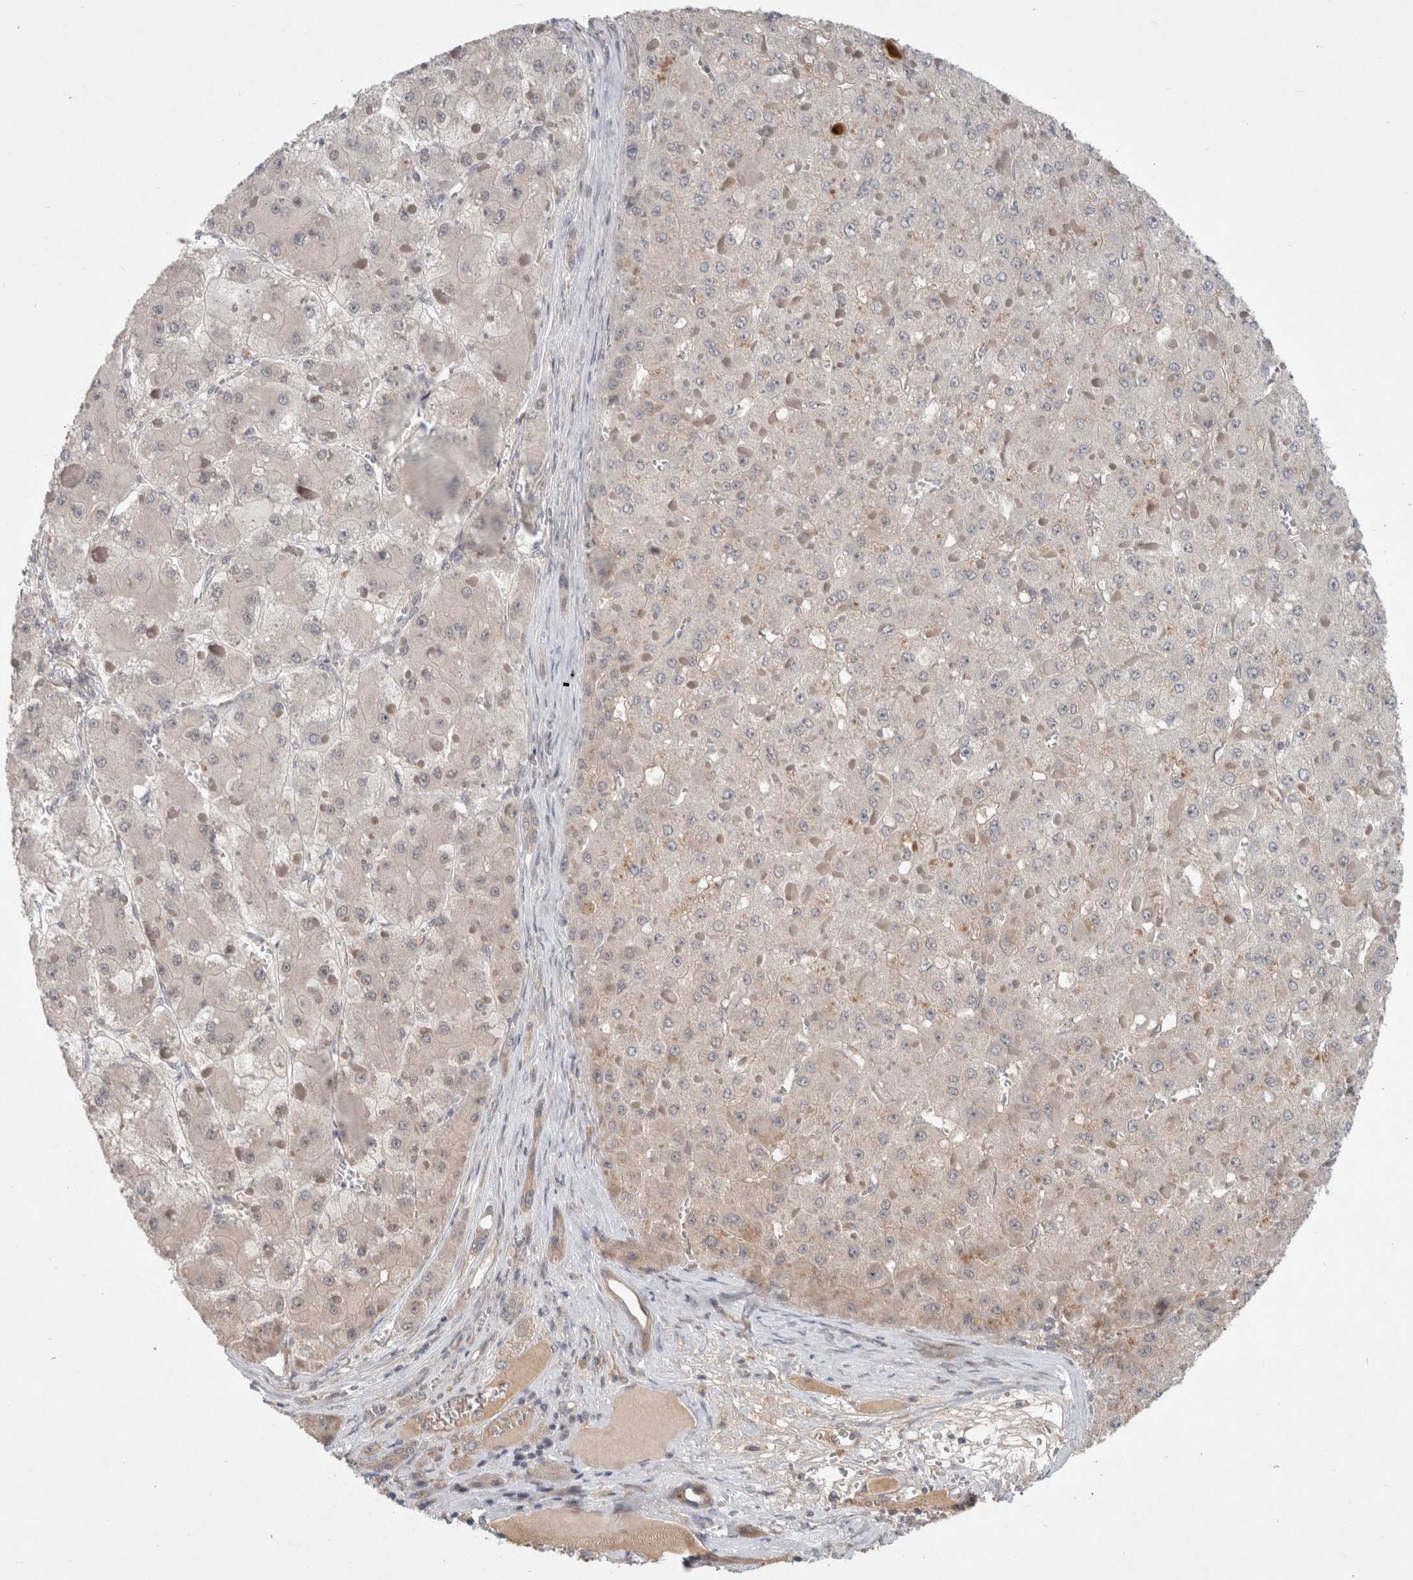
{"staining": {"intensity": "negative", "quantity": "none", "location": "none"}, "tissue": "liver cancer", "cell_type": "Tumor cells", "image_type": "cancer", "snomed": [{"axis": "morphology", "description": "Carcinoma, Hepatocellular, NOS"}, {"axis": "topography", "description": "Liver"}], "caption": "This photomicrograph is of liver cancer stained with IHC to label a protein in brown with the nuclei are counter-stained blue. There is no expression in tumor cells. (DAB (3,3'-diaminobenzidine) immunohistochemistry, high magnification).", "gene": "RASAL2", "patient": {"sex": "female", "age": 73}}